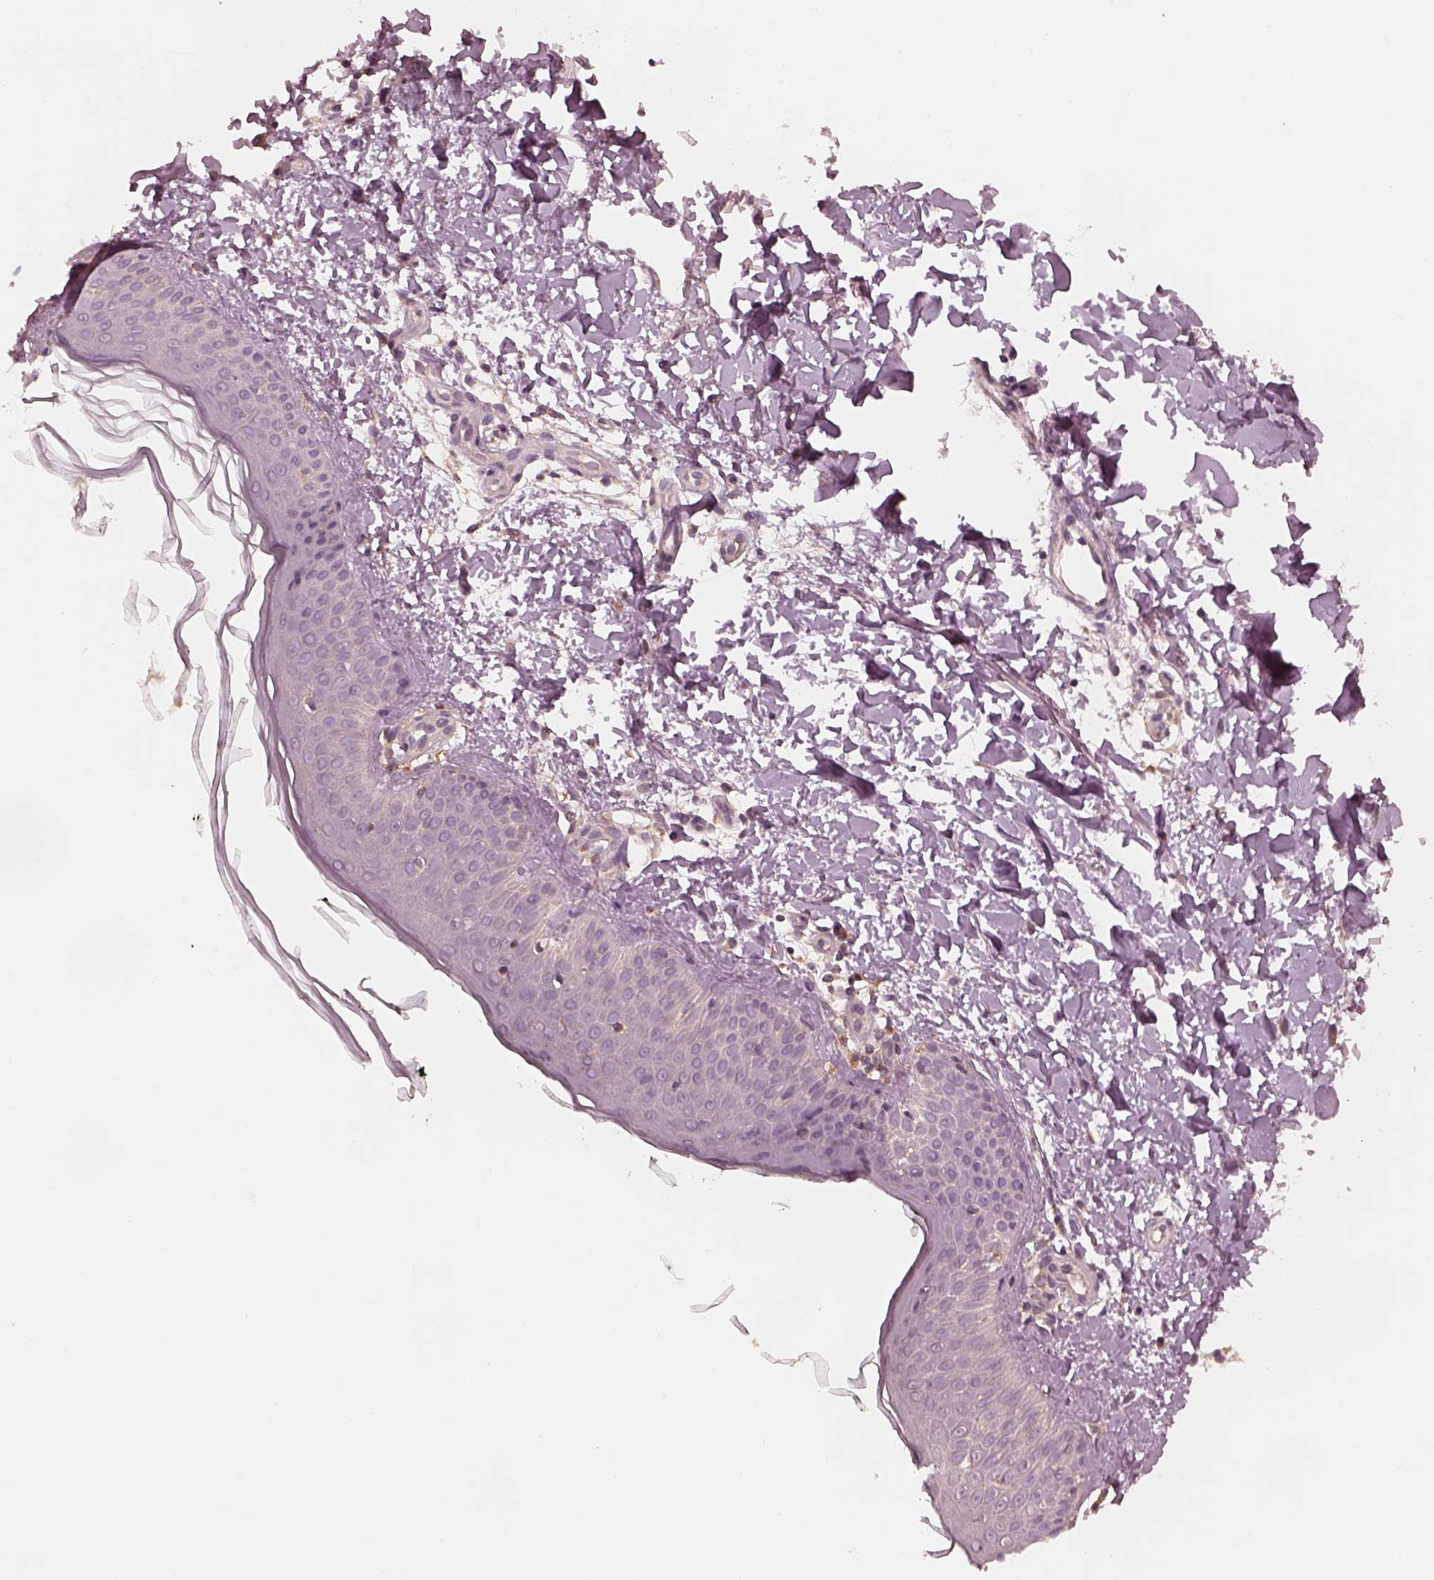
{"staining": {"intensity": "negative", "quantity": "none", "location": "none"}, "tissue": "skin", "cell_type": "Fibroblasts", "image_type": "normal", "snomed": [{"axis": "morphology", "description": "Normal tissue, NOS"}, {"axis": "topography", "description": "Skin"}], "caption": "DAB (3,3'-diaminobenzidine) immunohistochemical staining of benign skin shows no significant staining in fibroblasts.", "gene": "PRKACG", "patient": {"sex": "female", "age": 62}}